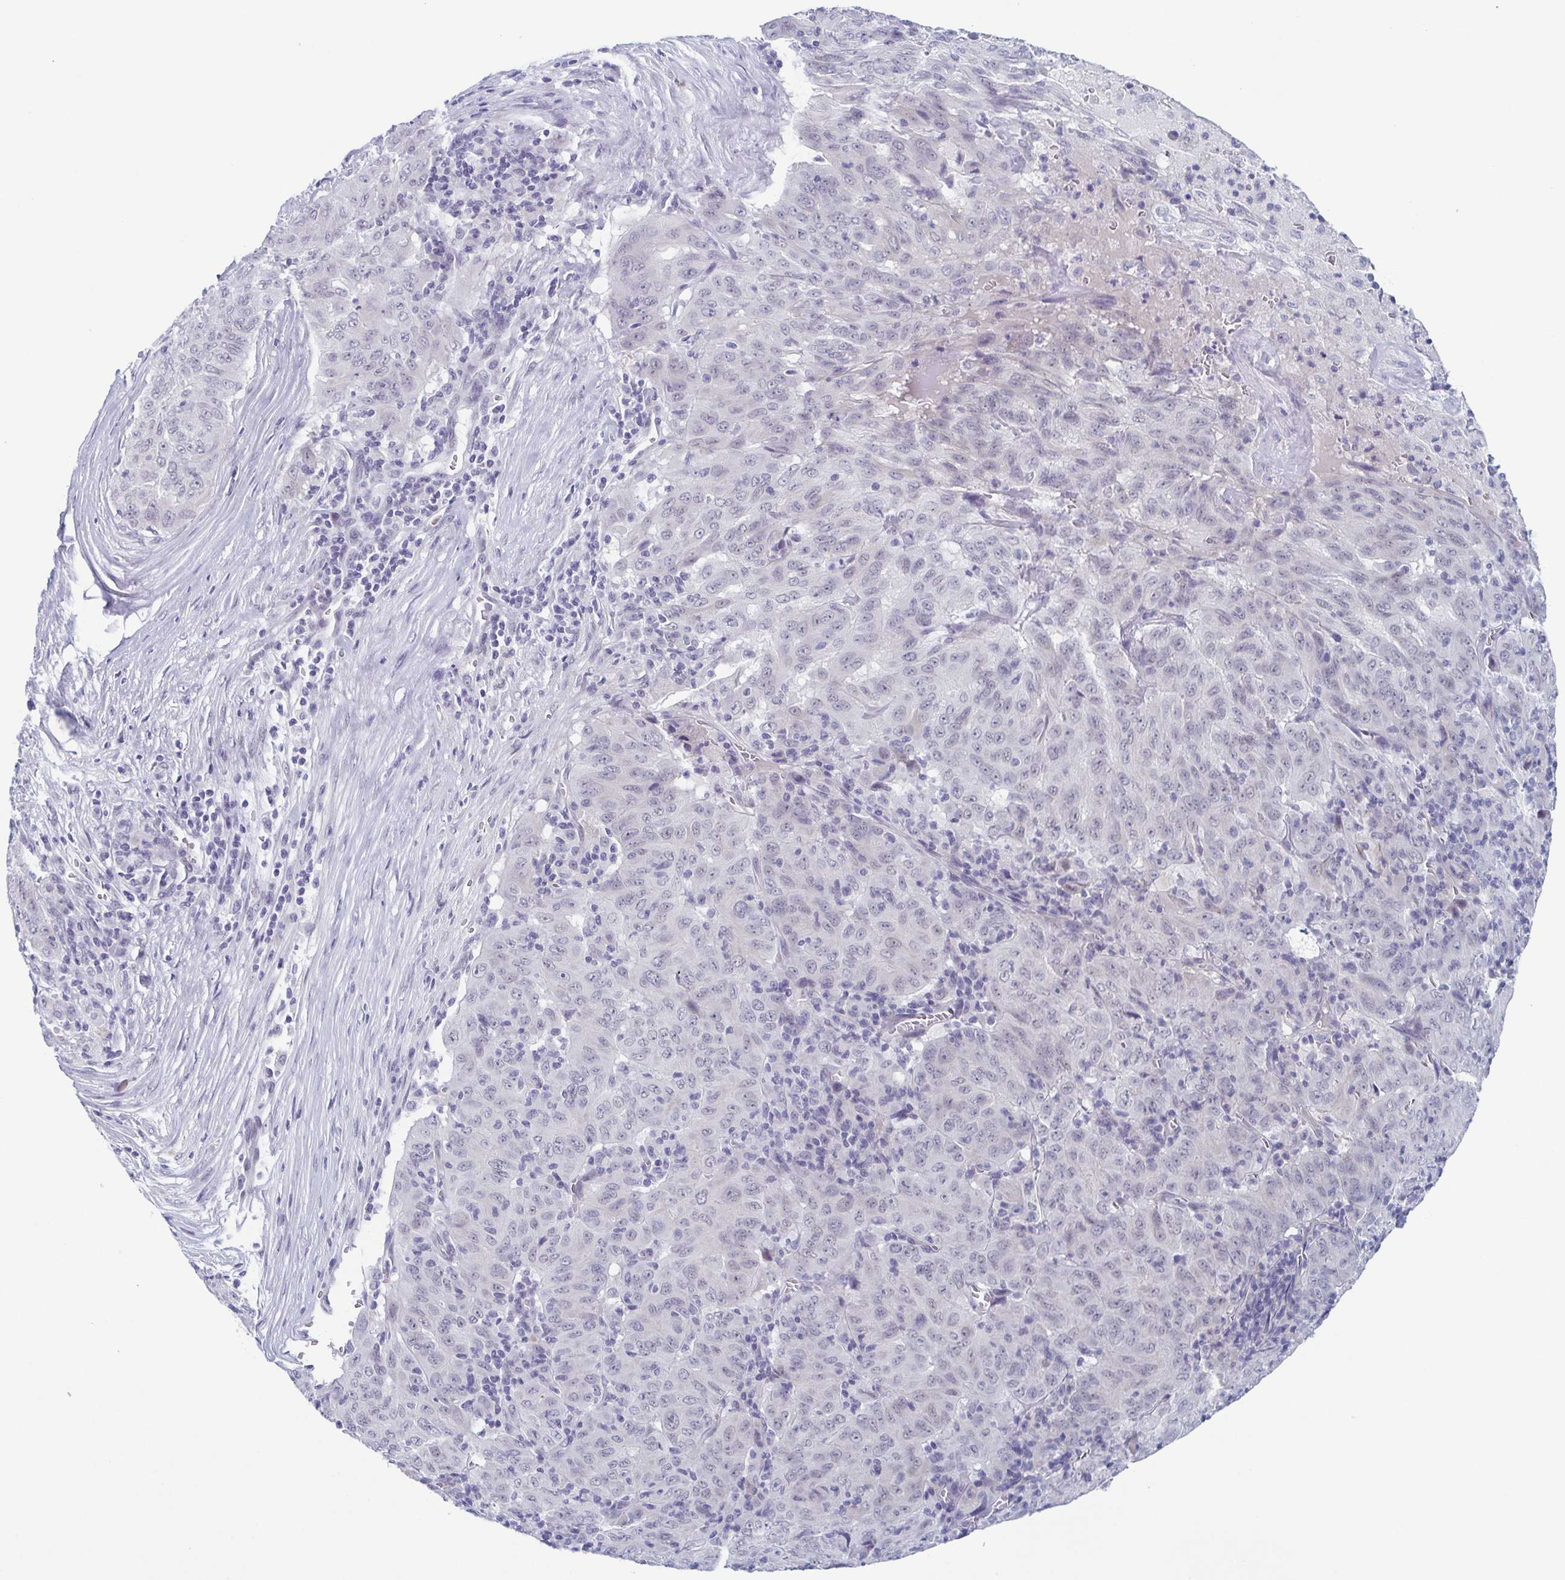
{"staining": {"intensity": "negative", "quantity": "none", "location": "none"}, "tissue": "pancreatic cancer", "cell_type": "Tumor cells", "image_type": "cancer", "snomed": [{"axis": "morphology", "description": "Adenocarcinoma, NOS"}, {"axis": "topography", "description": "Pancreas"}], "caption": "Protein analysis of adenocarcinoma (pancreatic) demonstrates no significant staining in tumor cells.", "gene": "ZFP64", "patient": {"sex": "male", "age": 63}}